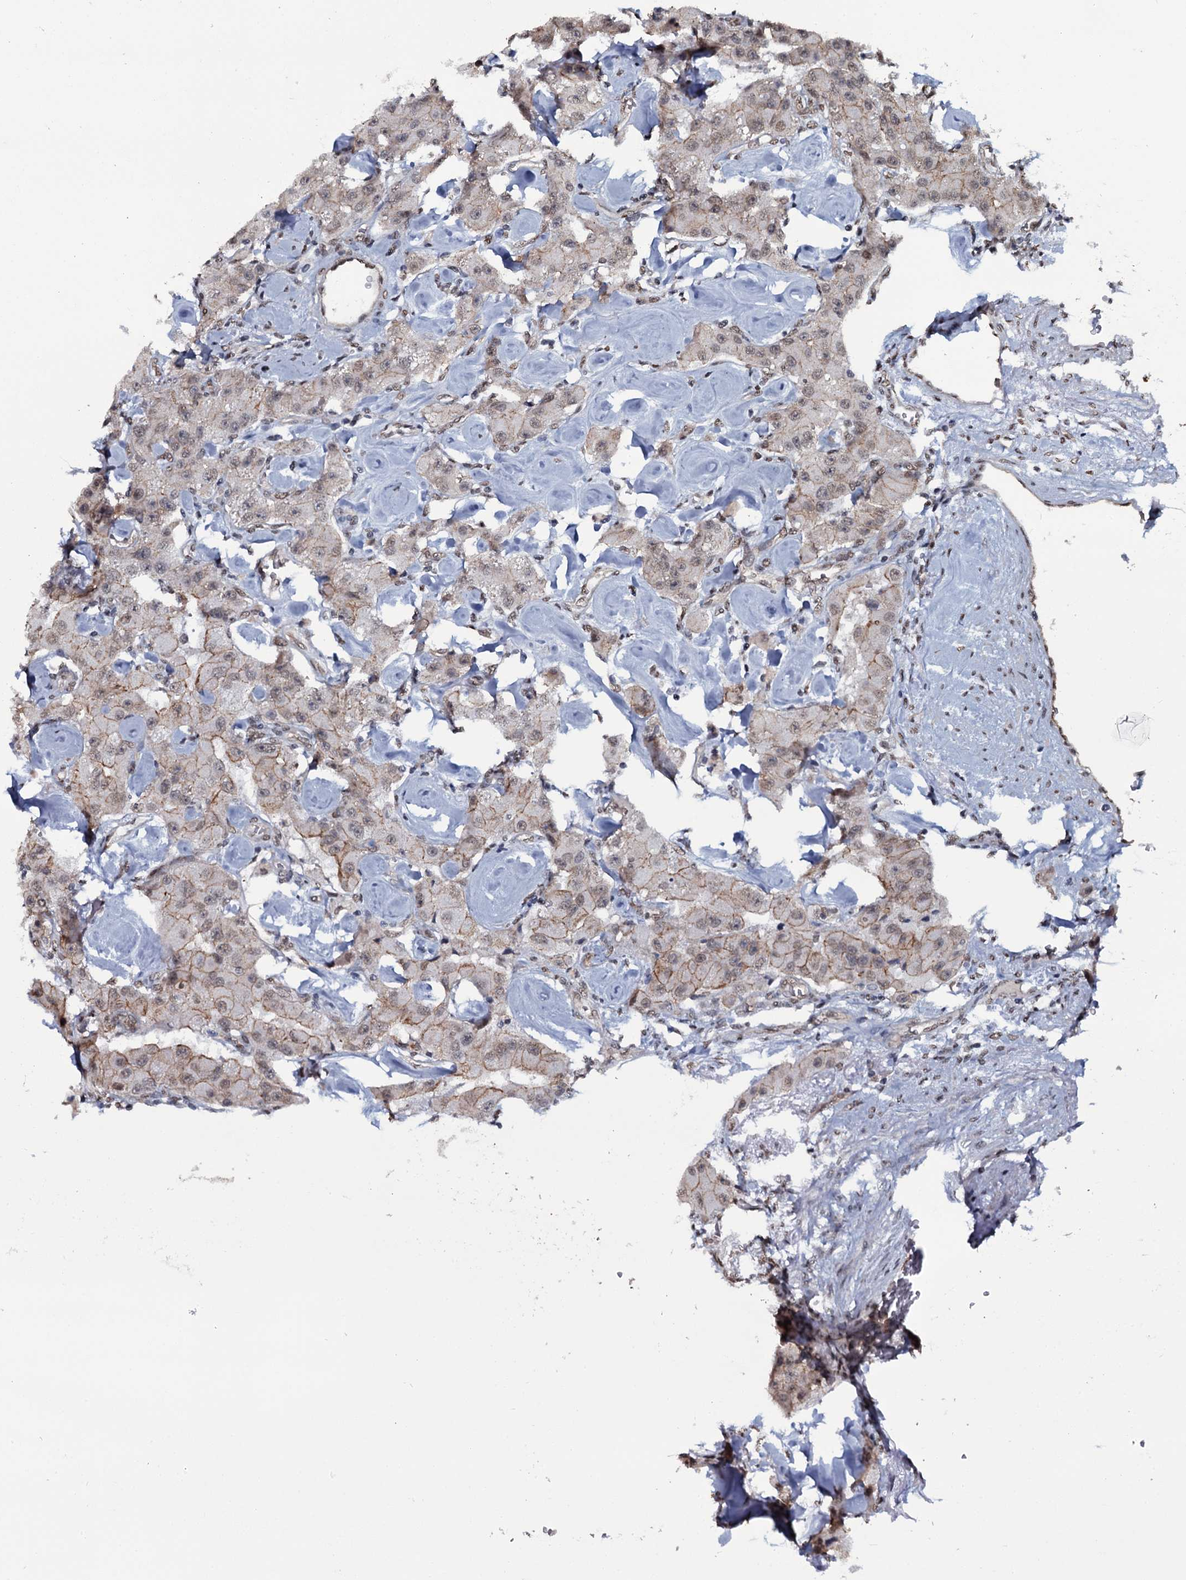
{"staining": {"intensity": "weak", "quantity": "25%-75%", "location": "cytoplasmic/membranous,nuclear"}, "tissue": "carcinoid", "cell_type": "Tumor cells", "image_type": "cancer", "snomed": [{"axis": "morphology", "description": "Carcinoid, malignant, NOS"}, {"axis": "topography", "description": "Pancreas"}], "caption": "DAB (3,3'-diaminobenzidine) immunohistochemical staining of carcinoid (malignant) shows weak cytoplasmic/membranous and nuclear protein expression in about 25%-75% of tumor cells.", "gene": "SH2D4B", "patient": {"sex": "male", "age": 41}}